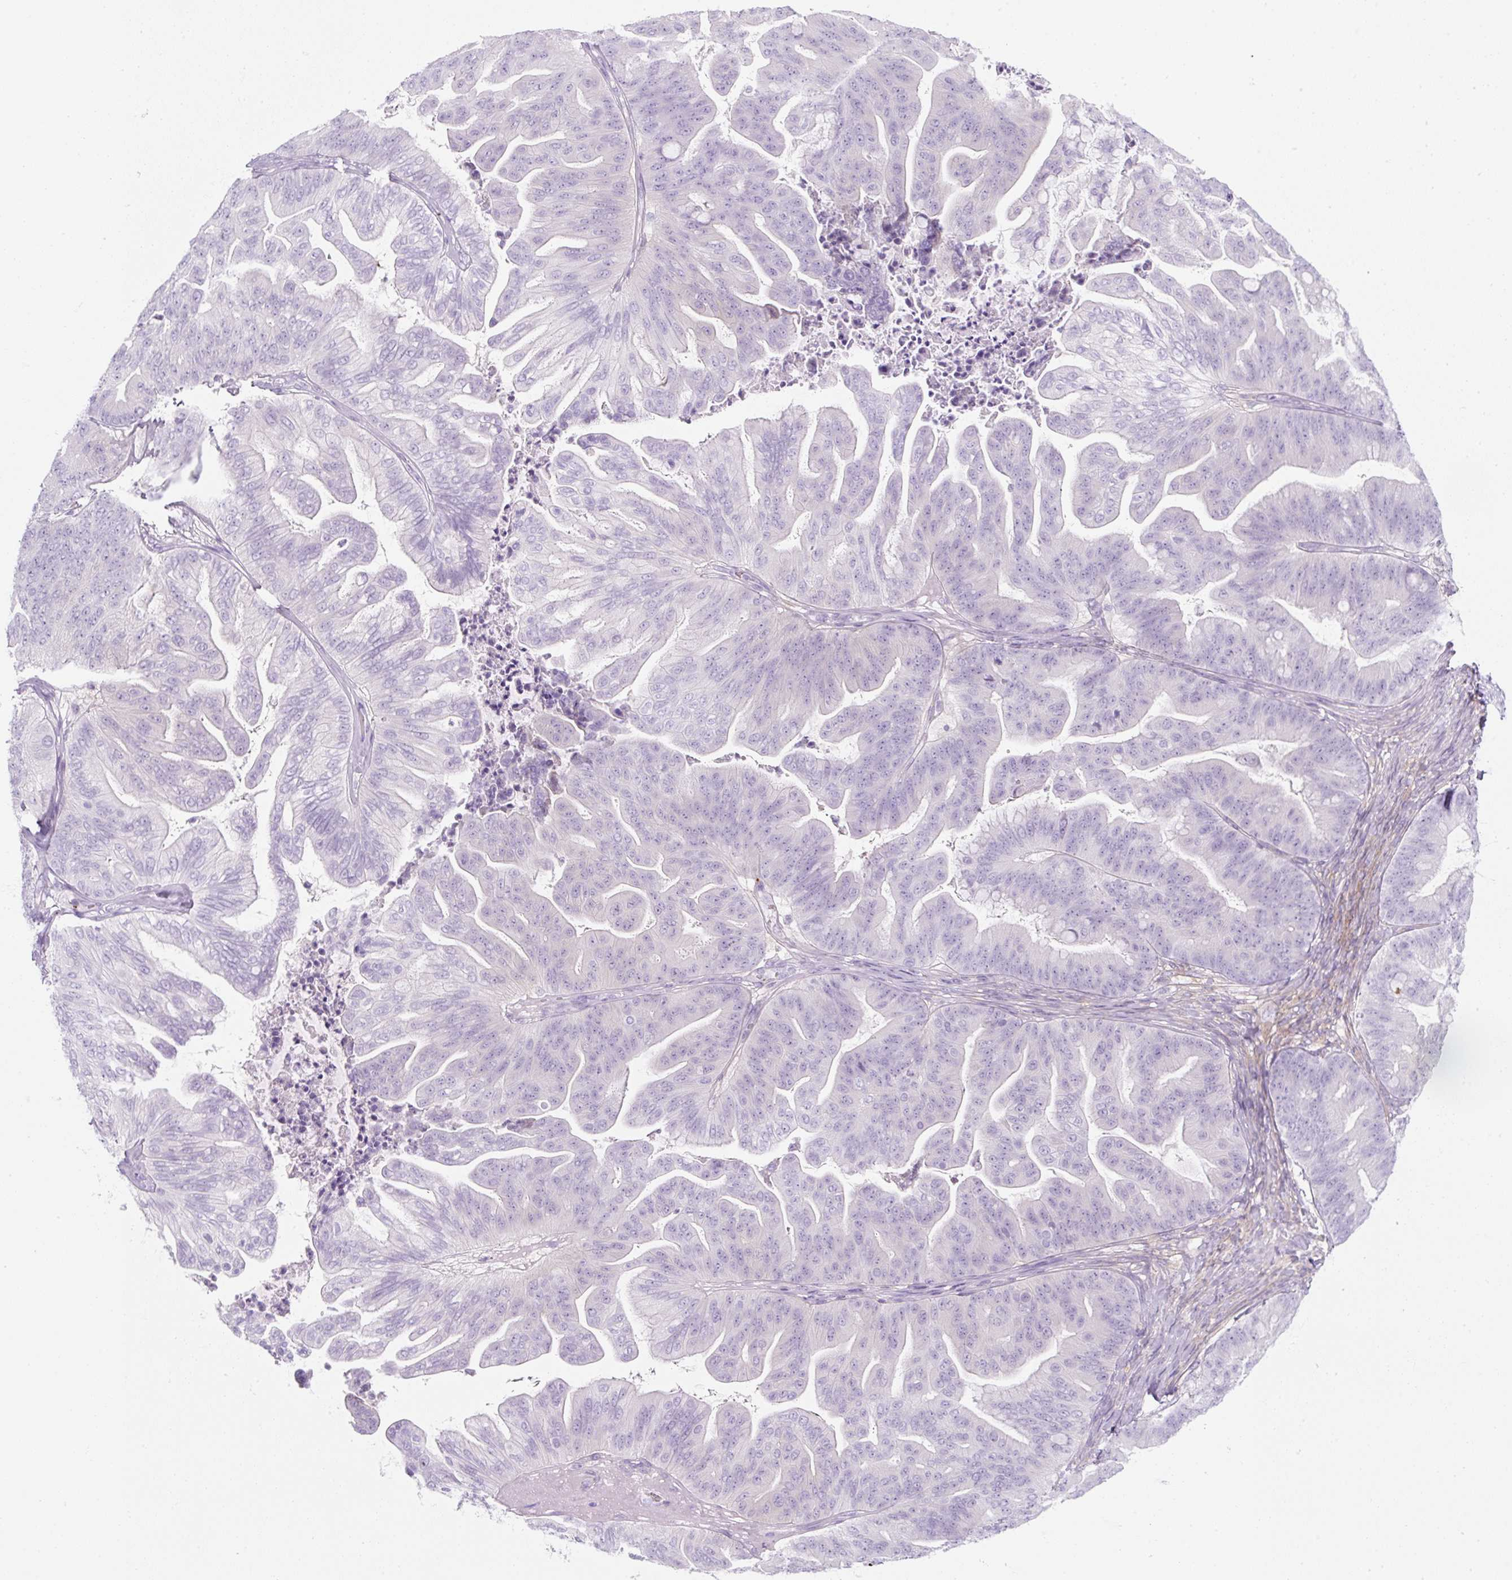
{"staining": {"intensity": "negative", "quantity": "none", "location": "none"}, "tissue": "ovarian cancer", "cell_type": "Tumor cells", "image_type": "cancer", "snomed": [{"axis": "morphology", "description": "Cystadenocarcinoma, mucinous, NOS"}, {"axis": "topography", "description": "Ovary"}], "caption": "Human mucinous cystadenocarcinoma (ovarian) stained for a protein using immunohistochemistry (IHC) reveals no positivity in tumor cells.", "gene": "PF4V1", "patient": {"sex": "female", "age": 67}}